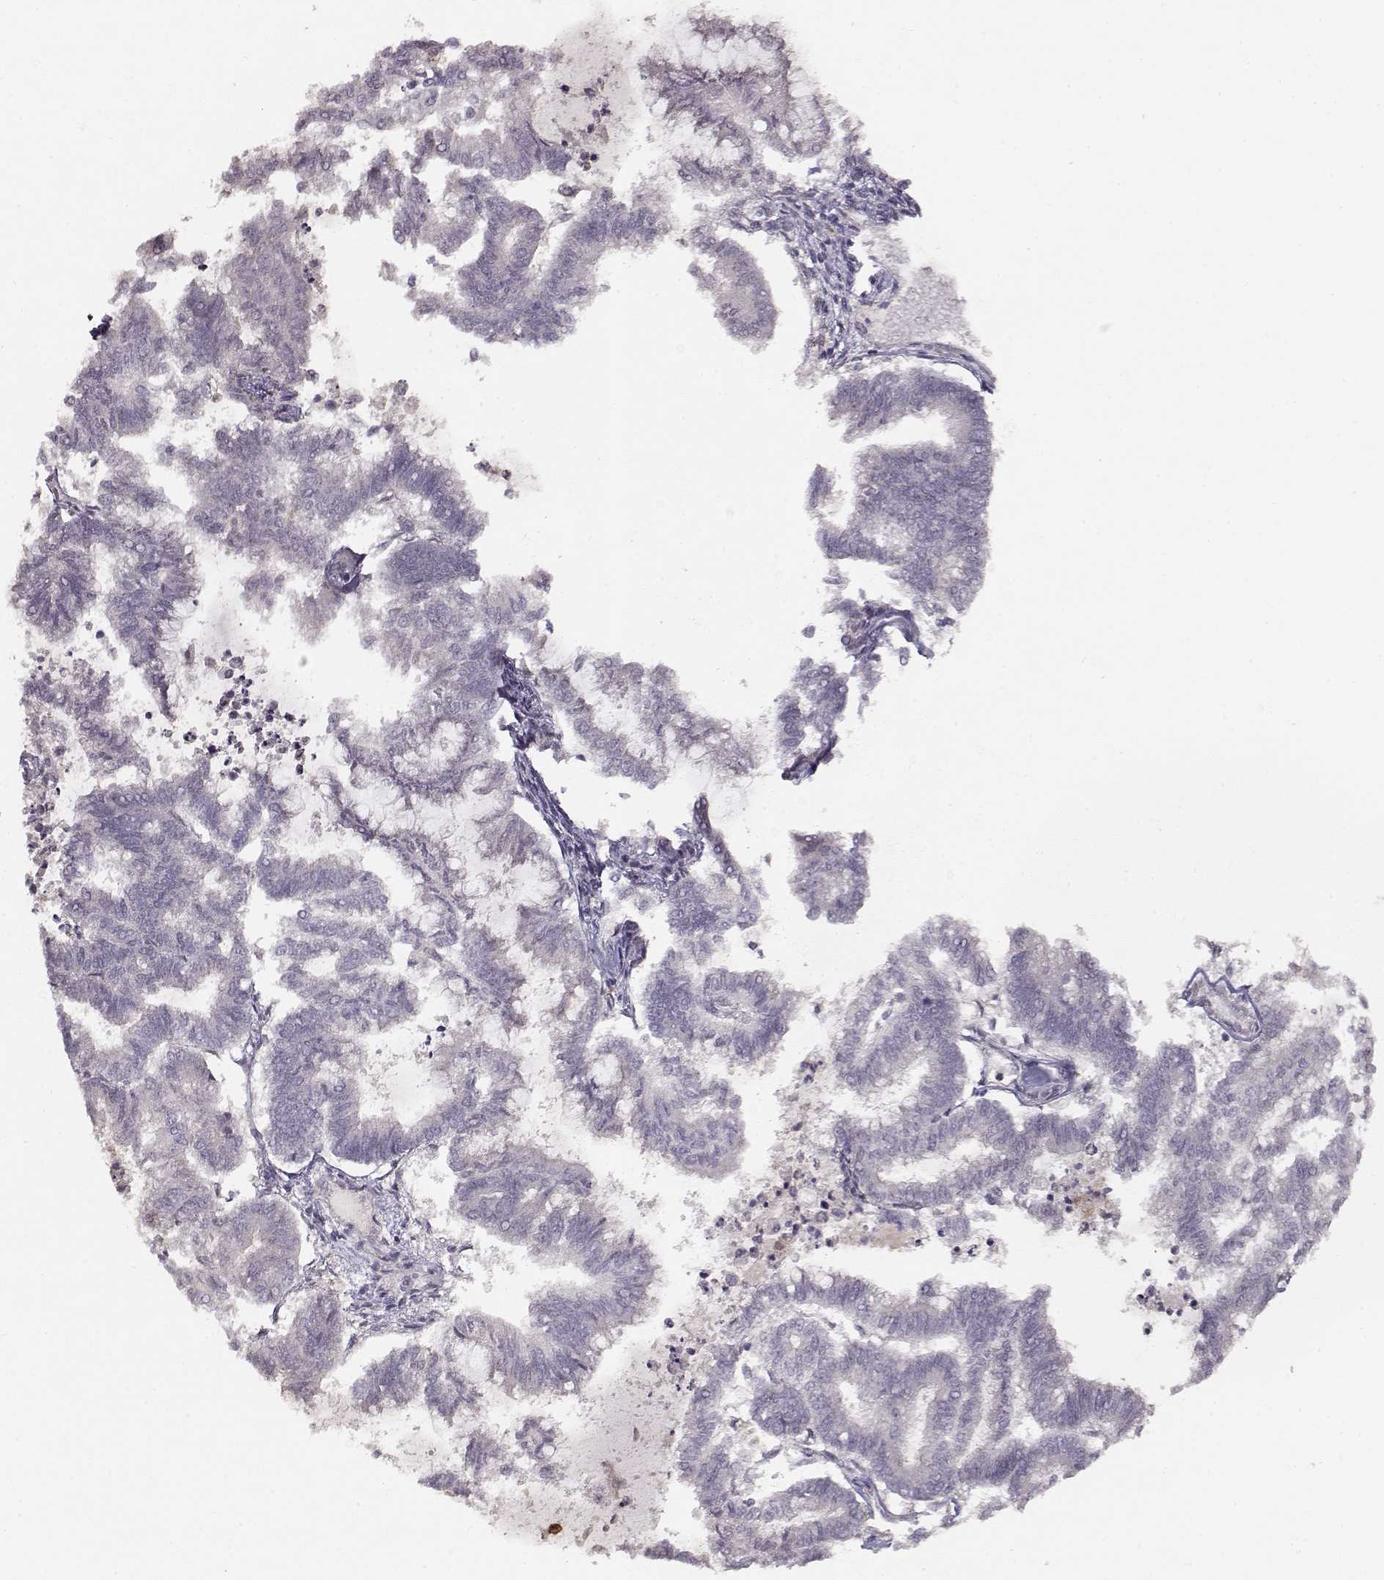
{"staining": {"intensity": "negative", "quantity": "none", "location": "none"}, "tissue": "endometrial cancer", "cell_type": "Tumor cells", "image_type": "cancer", "snomed": [{"axis": "morphology", "description": "Adenocarcinoma, NOS"}, {"axis": "topography", "description": "Endometrium"}], "caption": "Protein analysis of adenocarcinoma (endometrial) demonstrates no significant positivity in tumor cells.", "gene": "S100B", "patient": {"sex": "female", "age": 79}}